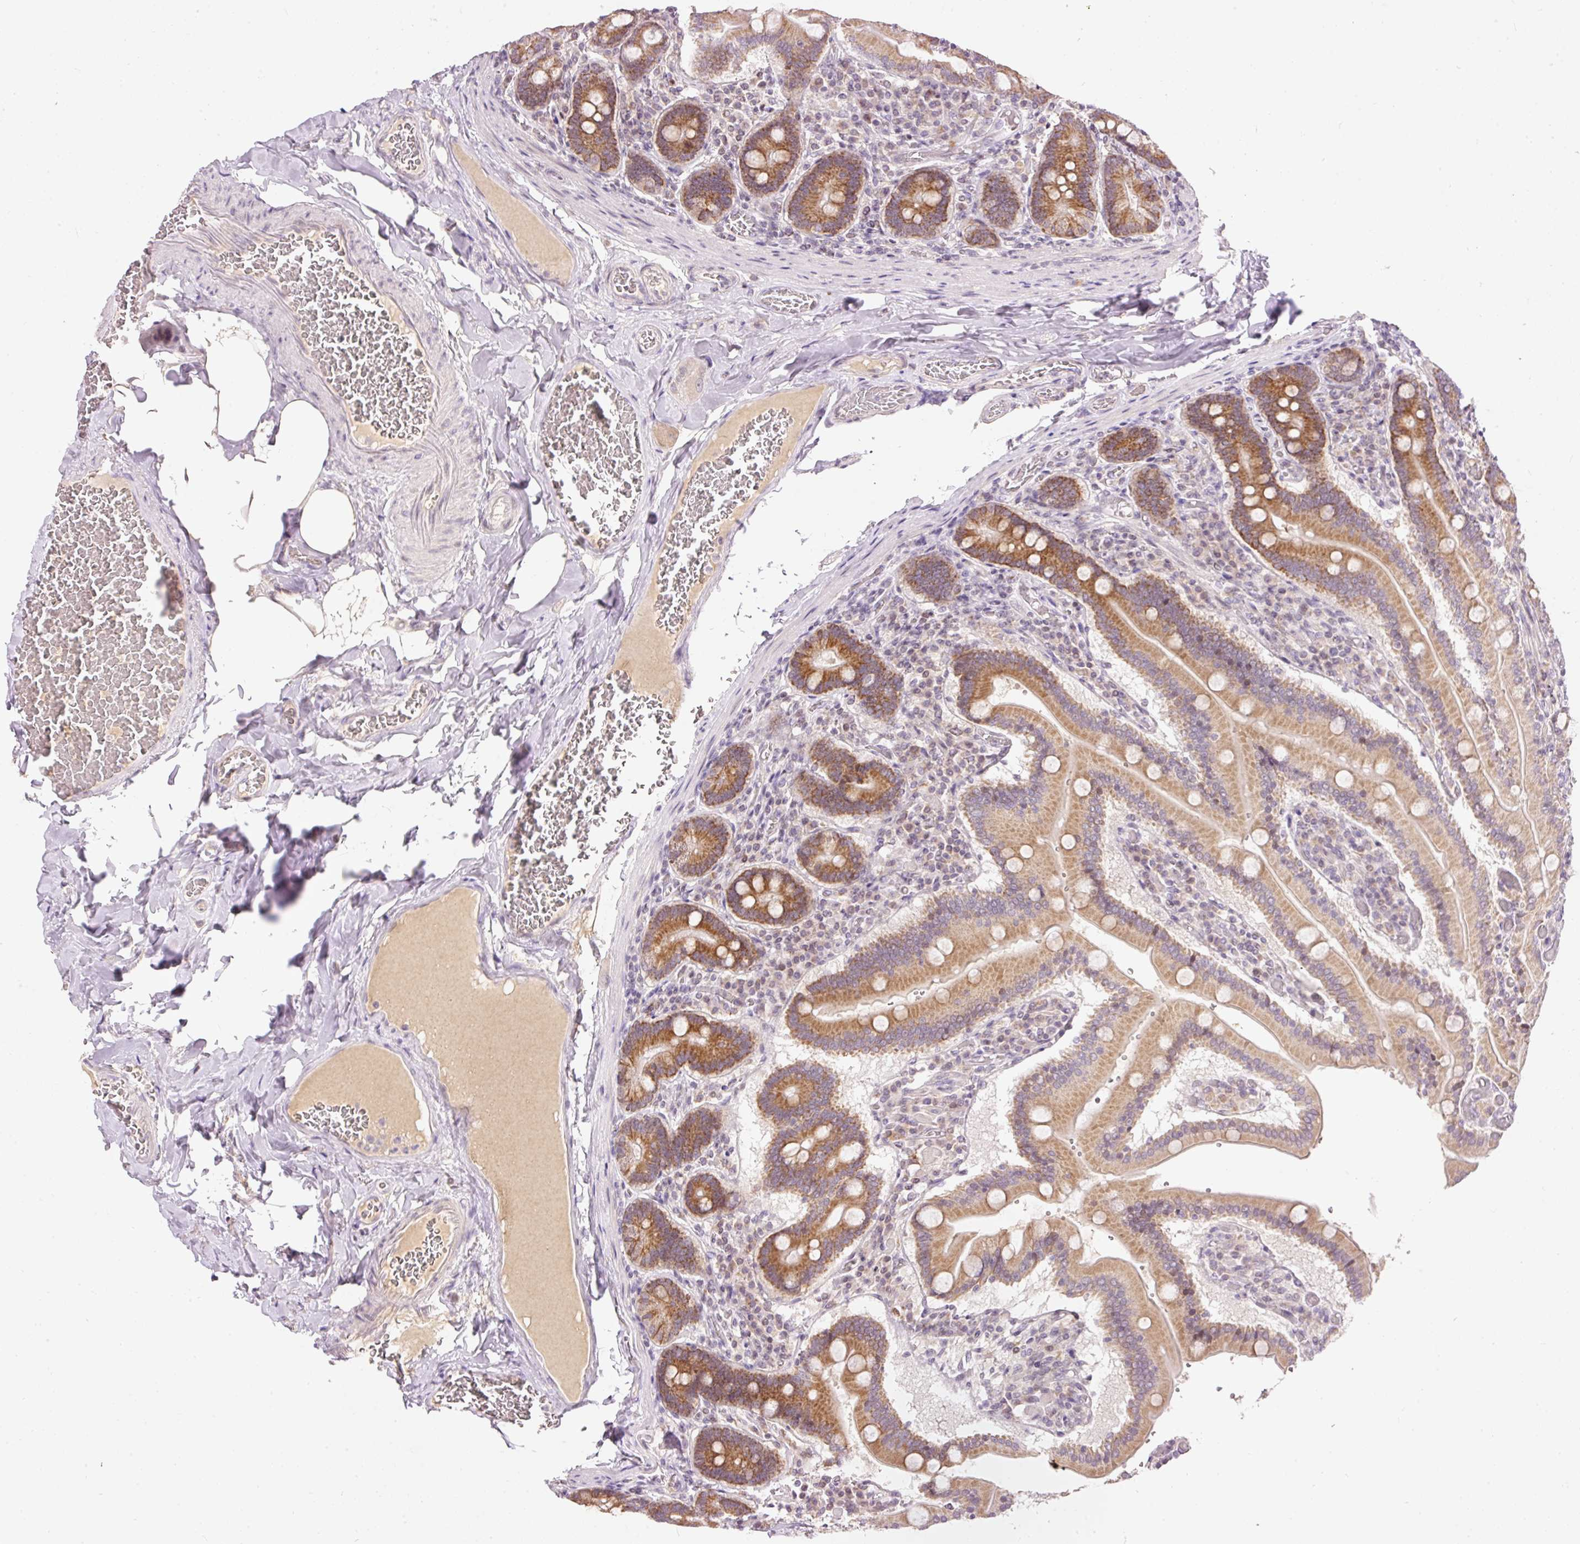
{"staining": {"intensity": "strong", "quantity": ">75%", "location": "cytoplasmic/membranous"}, "tissue": "duodenum", "cell_type": "Glandular cells", "image_type": "normal", "snomed": [{"axis": "morphology", "description": "Normal tissue, NOS"}, {"axis": "topography", "description": "Duodenum"}], "caption": "IHC (DAB) staining of unremarkable duodenum demonstrates strong cytoplasmic/membranous protein staining in approximately >75% of glandular cells.", "gene": "ABHD11", "patient": {"sex": "female", "age": 62}}